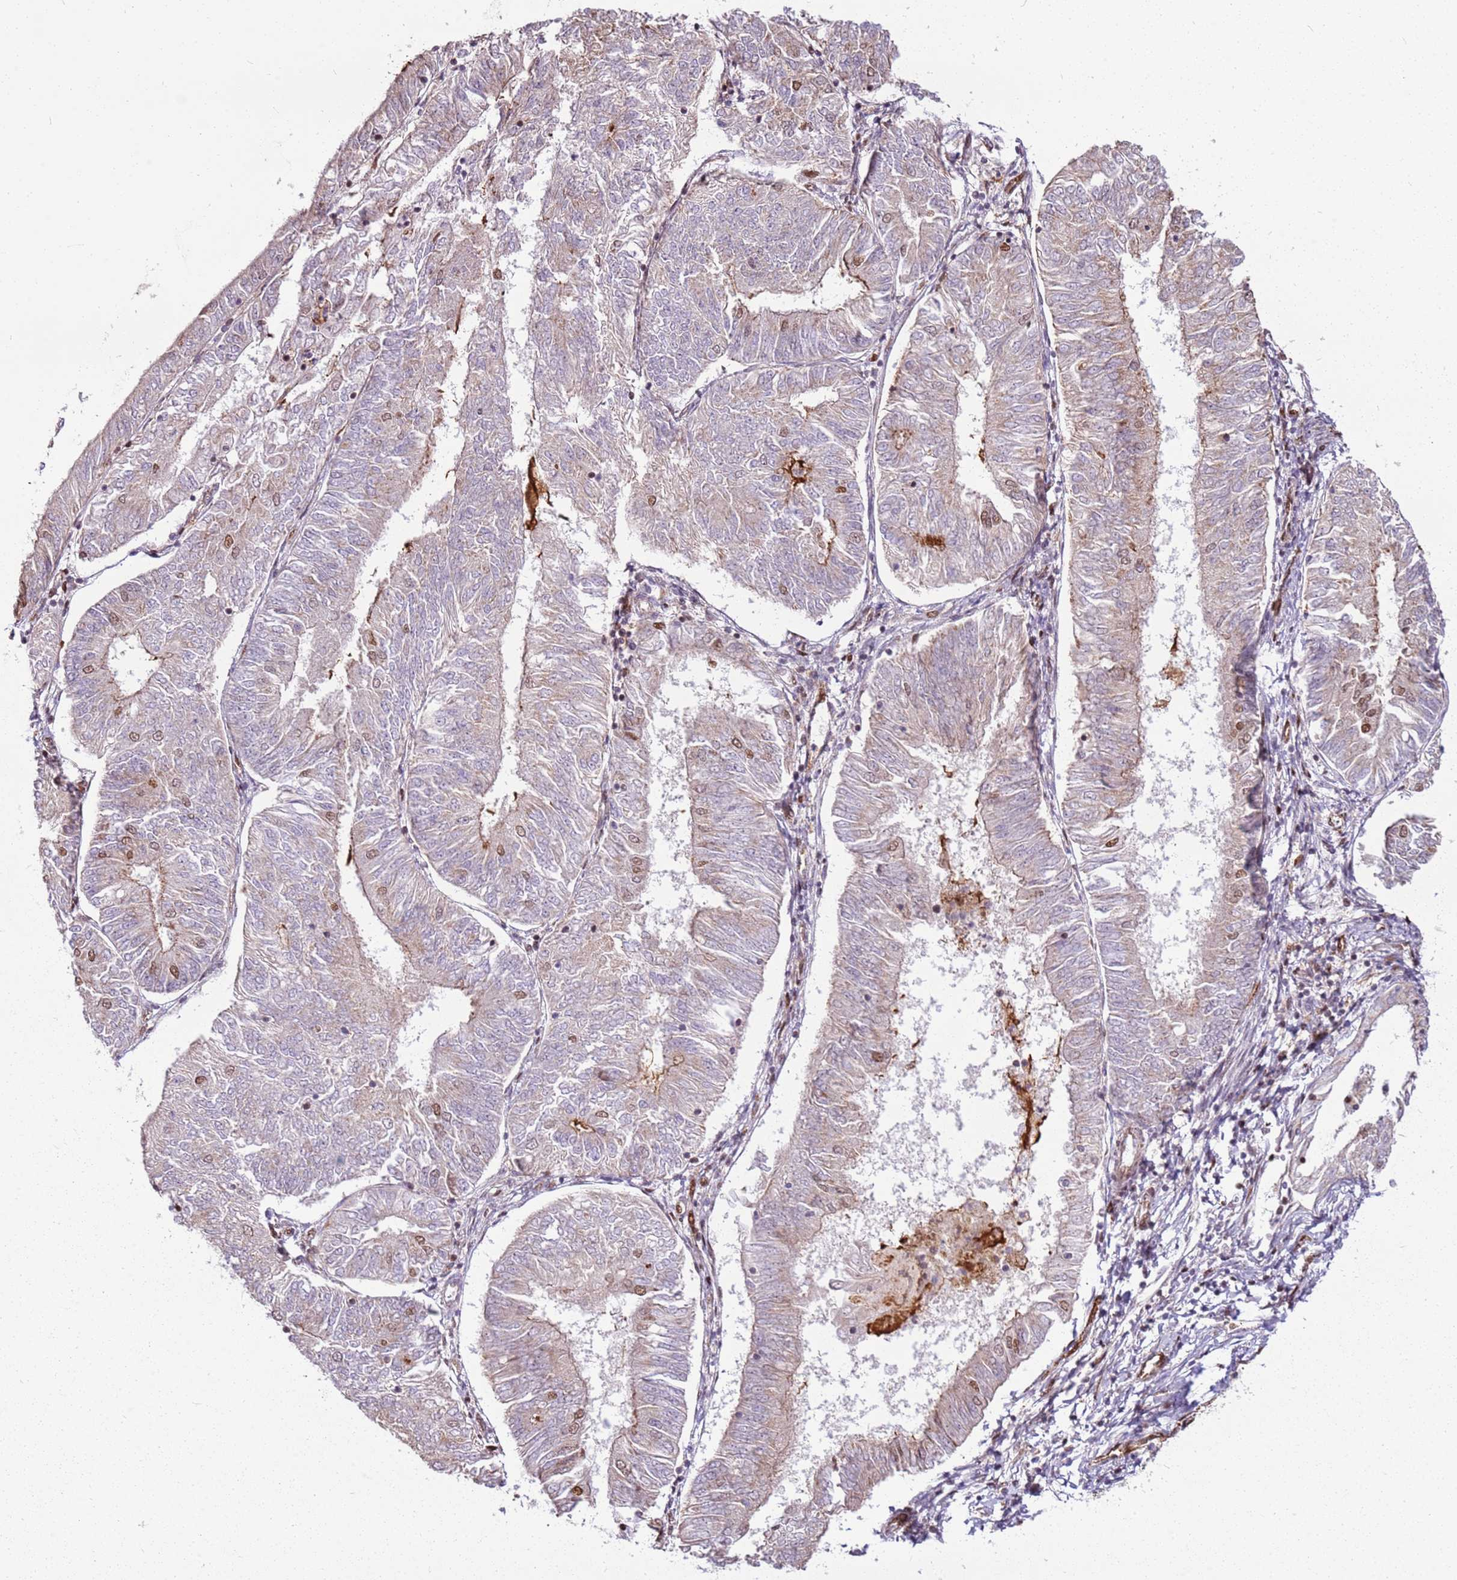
{"staining": {"intensity": "moderate", "quantity": "<25%", "location": "nuclear"}, "tissue": "endometrial cancer", "cell_type": "Tumor cells", "image_type": "cancer", "snomed": [{"axis": "morphology", "description": "Adenocarcinoma, NOS"}, {"axis": "topography", "description": "Endometrium"}], "caption": "A brown stain highlights moderate nuclear expression of a protein in human endometrial adenocarcinoma tumor cells.", "gene": "PCTP", "patient": {"sex": "female", "age": 58}}